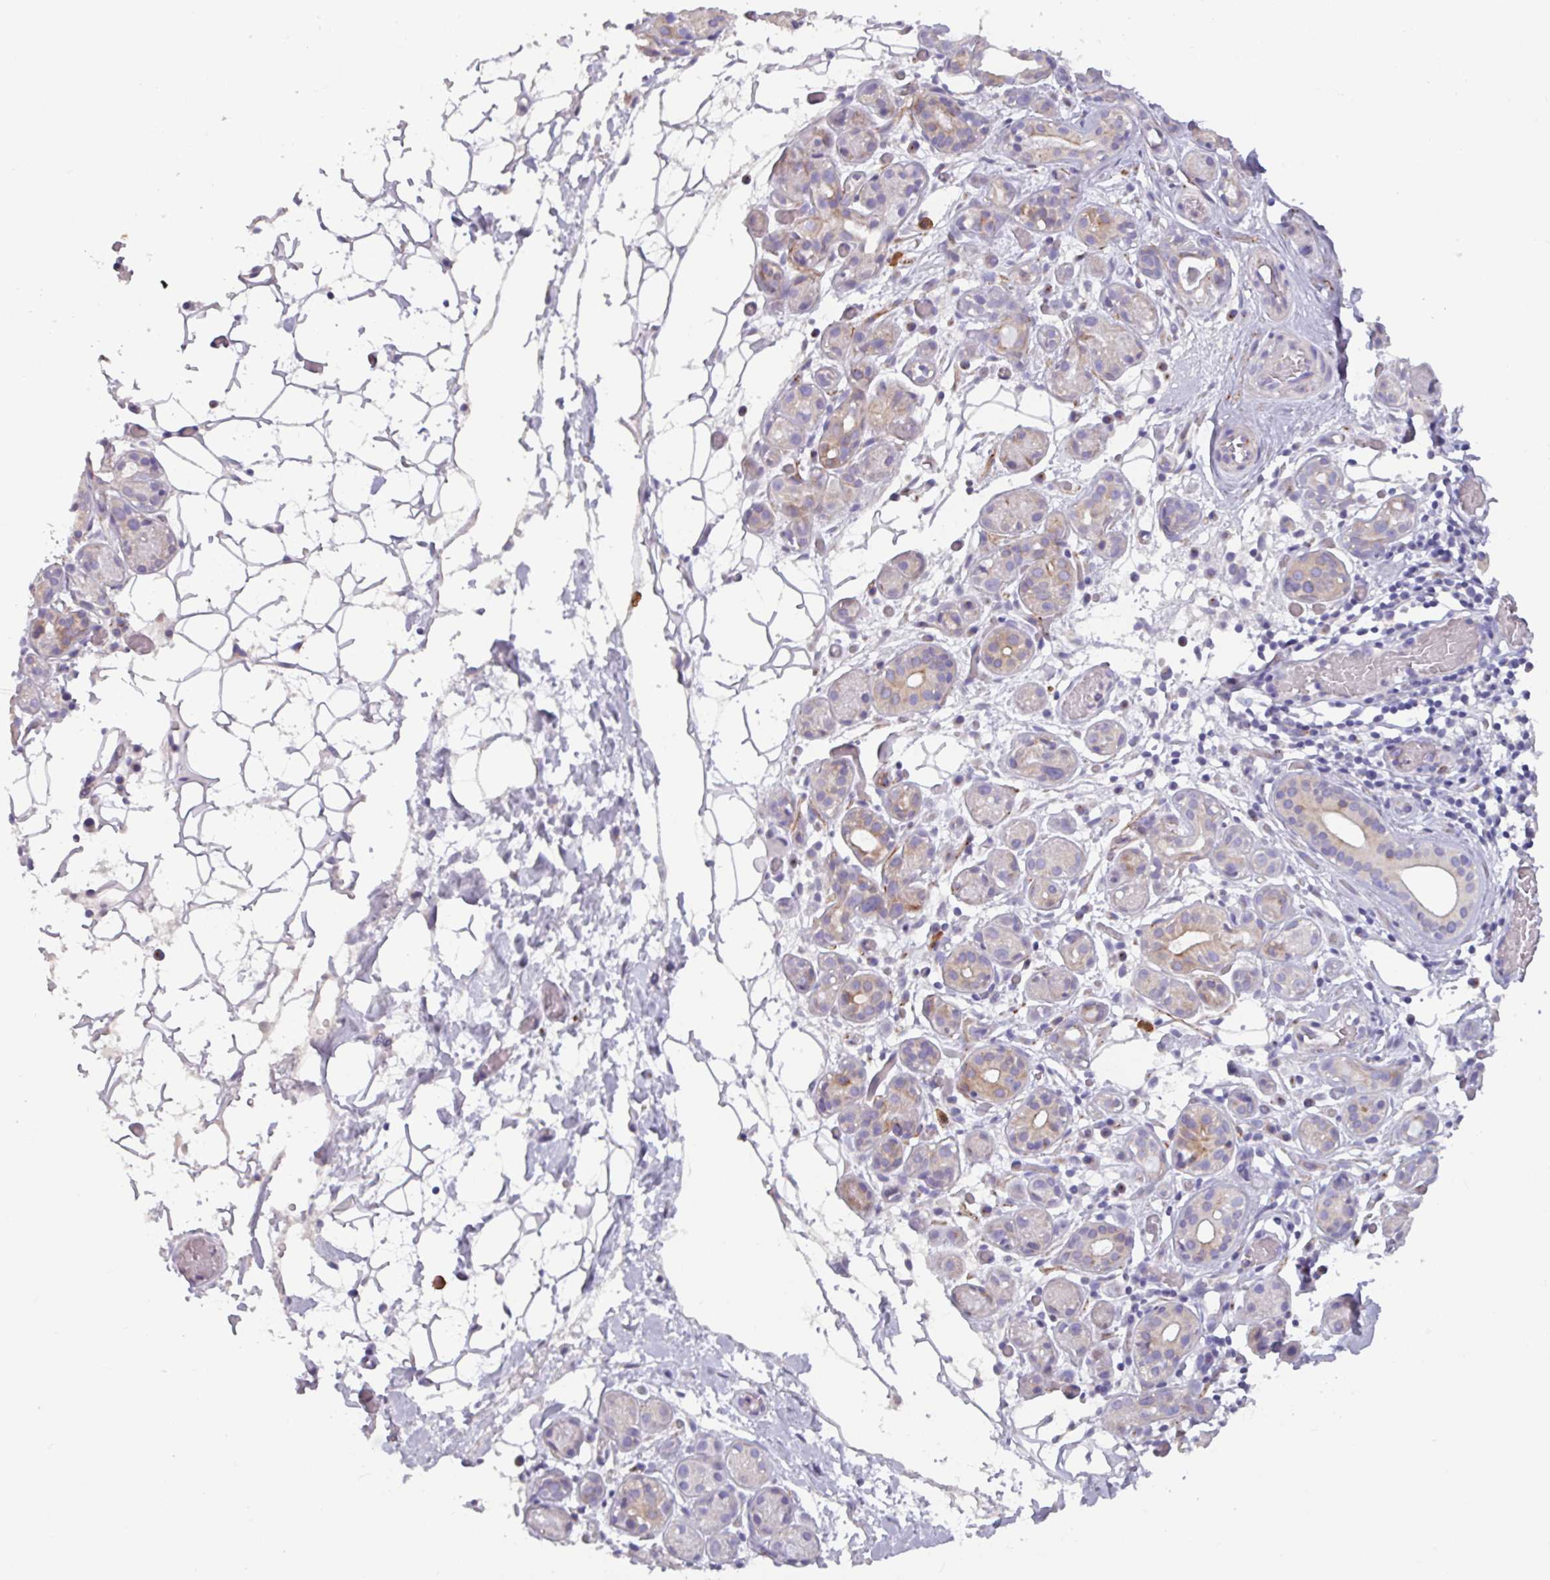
{"staining": {"intensity": "moderate", "quantity": "<25%", "location": "cytoplasmic/membranous"}, "tissue": "salivary gland", "cell_type": "Glandular cells", "image_type": "normal", "snomed": [{"axis": "morphology", "description": "Normal tissue, NOS"}, {"axis": "topography", "description": "Salivary gland"}], "caption": "Immunohistochemistry staining of normal salivary gland, which displays low levels of moderate cytoplasmic/membranous positivity in about <25% of glandular cells indicating moderate cytoplasmic/membranous protein staining. The staining was performed using DAB (brown) for protein detection and nuclei were counterstained in hematoxylin (blue).", "gene": "ADGRE1", "patient": {"sex": "male", "age": 82}}